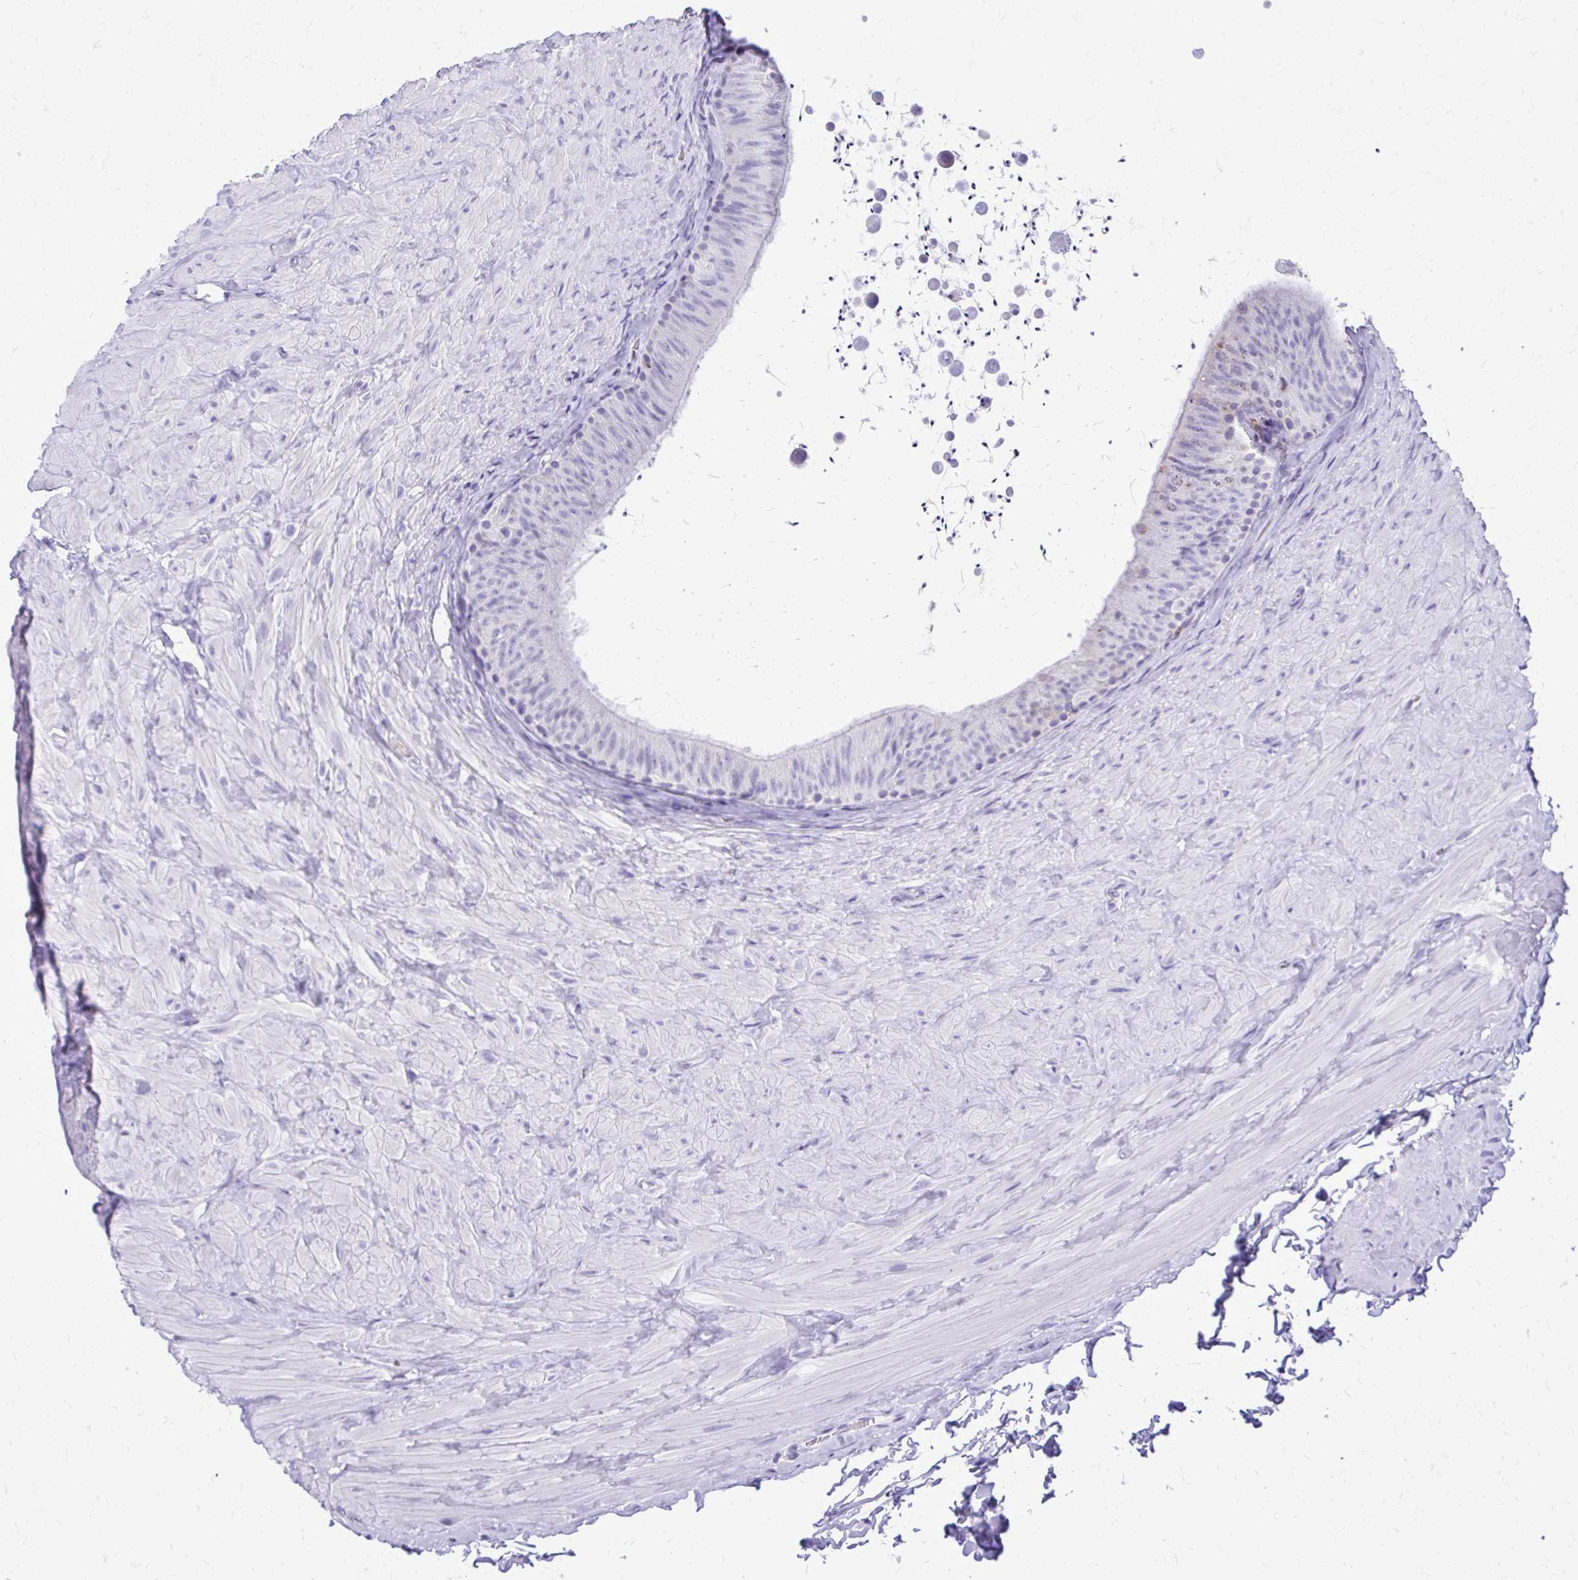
{"staining": {"intensity": "negative", "quantity": "none", "location": "none"}, "tissue": "epididymis", "cell_type": "Glandular cells", "image_type": "normal", "snomed": [{"axis": "morphology", "description": "Normal tissue, NOS"}, {"axis": "topography", "description": "Epididymis, spermatic cord, NOS"}, {"axis": "topography", "description": "Epididymis"}], "caption": "Immunohistochemistry (IHC) micrograph of benign epididymis stained for a protein (brown), which exhibits no positivity in glandular cells.", "gene": "CAT", "patient": {"sex": "male", "age": 31}}